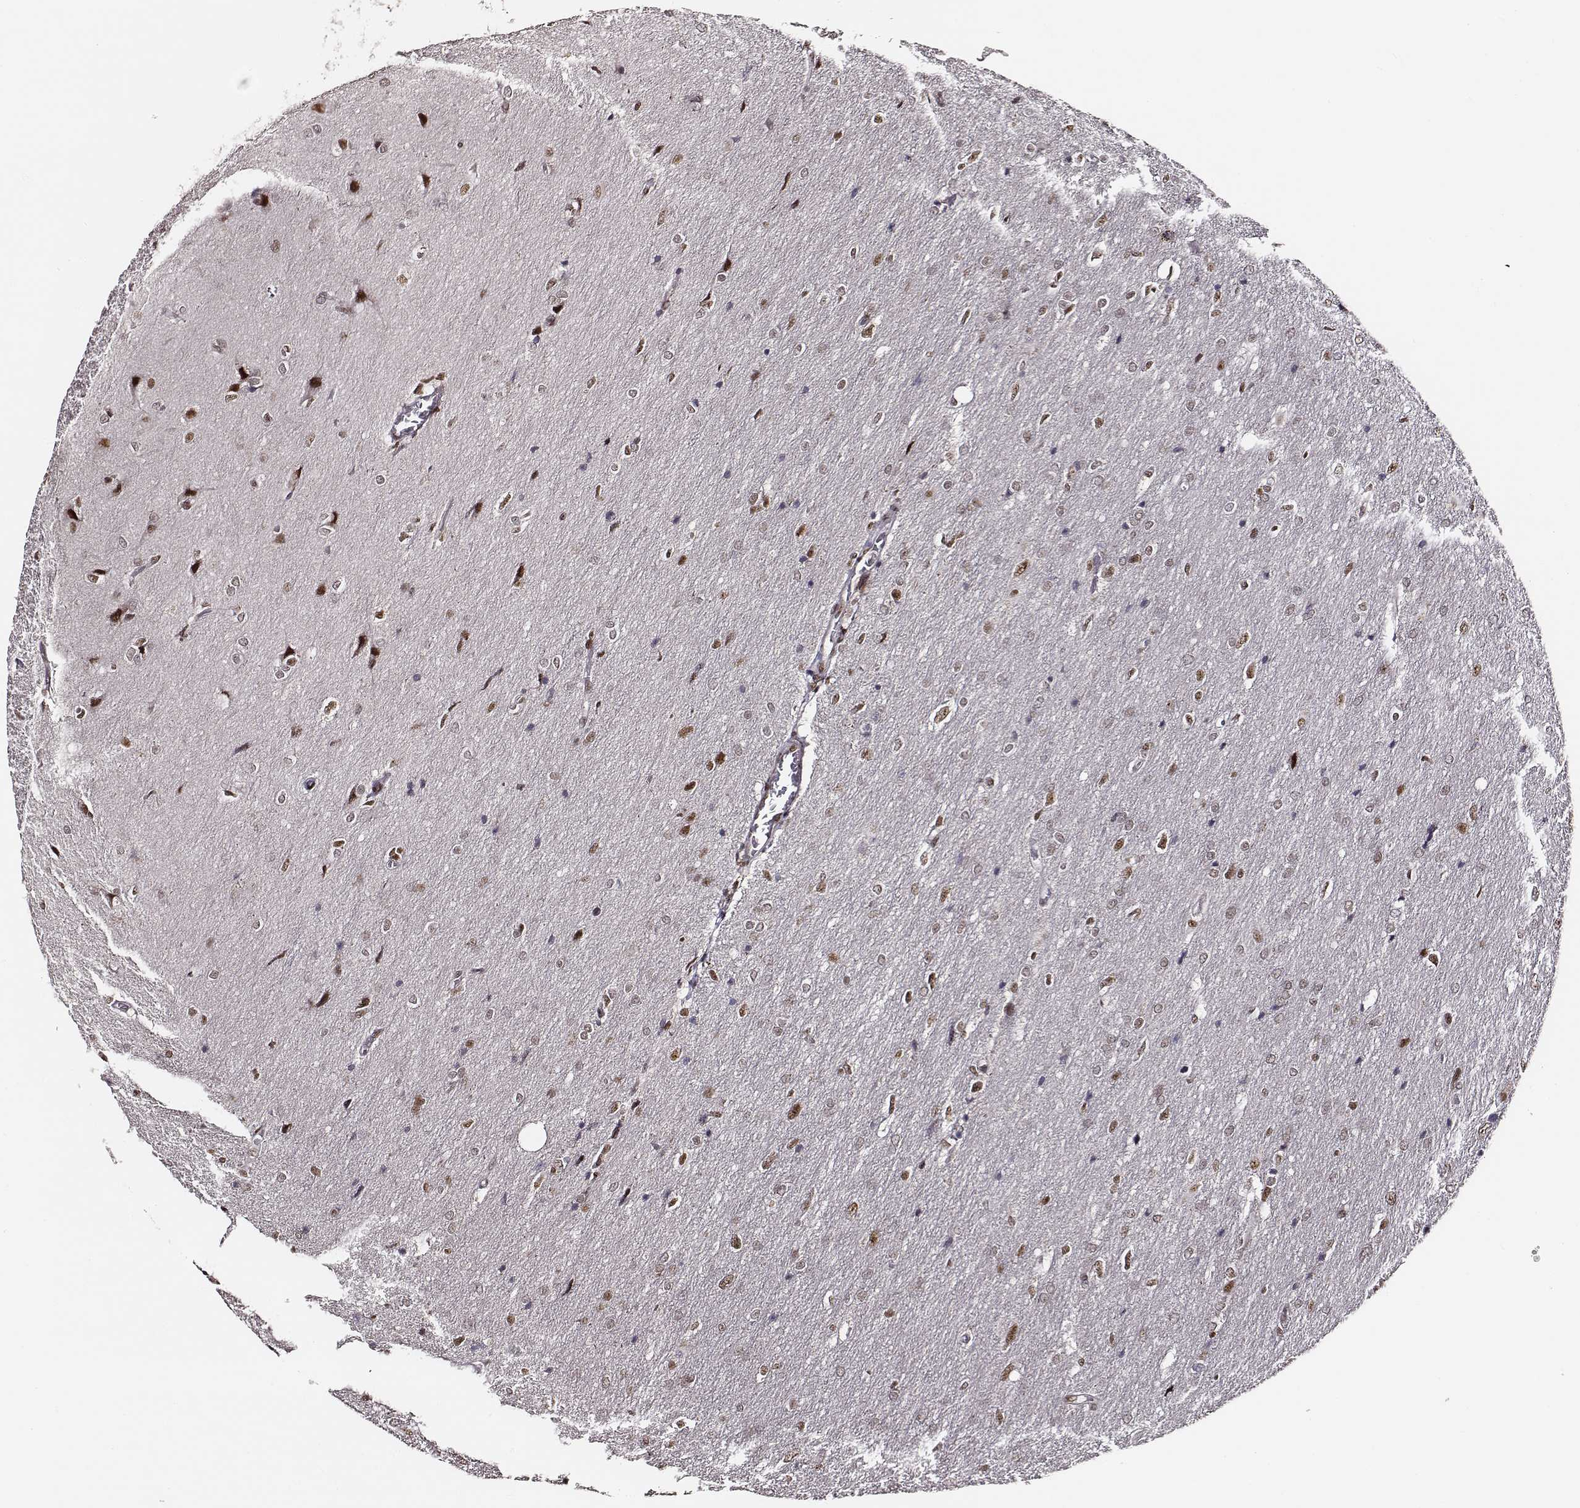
{"staining": {"intensity": "weak", "quantity": ">75%", "location": "nuclear"}, "tissue": "glioma", "cell_type": "Tumor cells", "image_type": "cancer", "snomed": [{"axis": "morphology", "description": "Glioma, malignant, High grade"}, {"axis": "topography", "description": "Brain"}], "caption": "A micrograph of human high-grade glioma (malignant) stained for a protein displays weak nuclear brown staining in tumor cells. The staining is performed using DAB brown chromogen to label protein expression. The nuclei are counter-stained blue using hematoxylin.", "gene": "PPARA", "patient": {"sex": "male", "age": 53}}